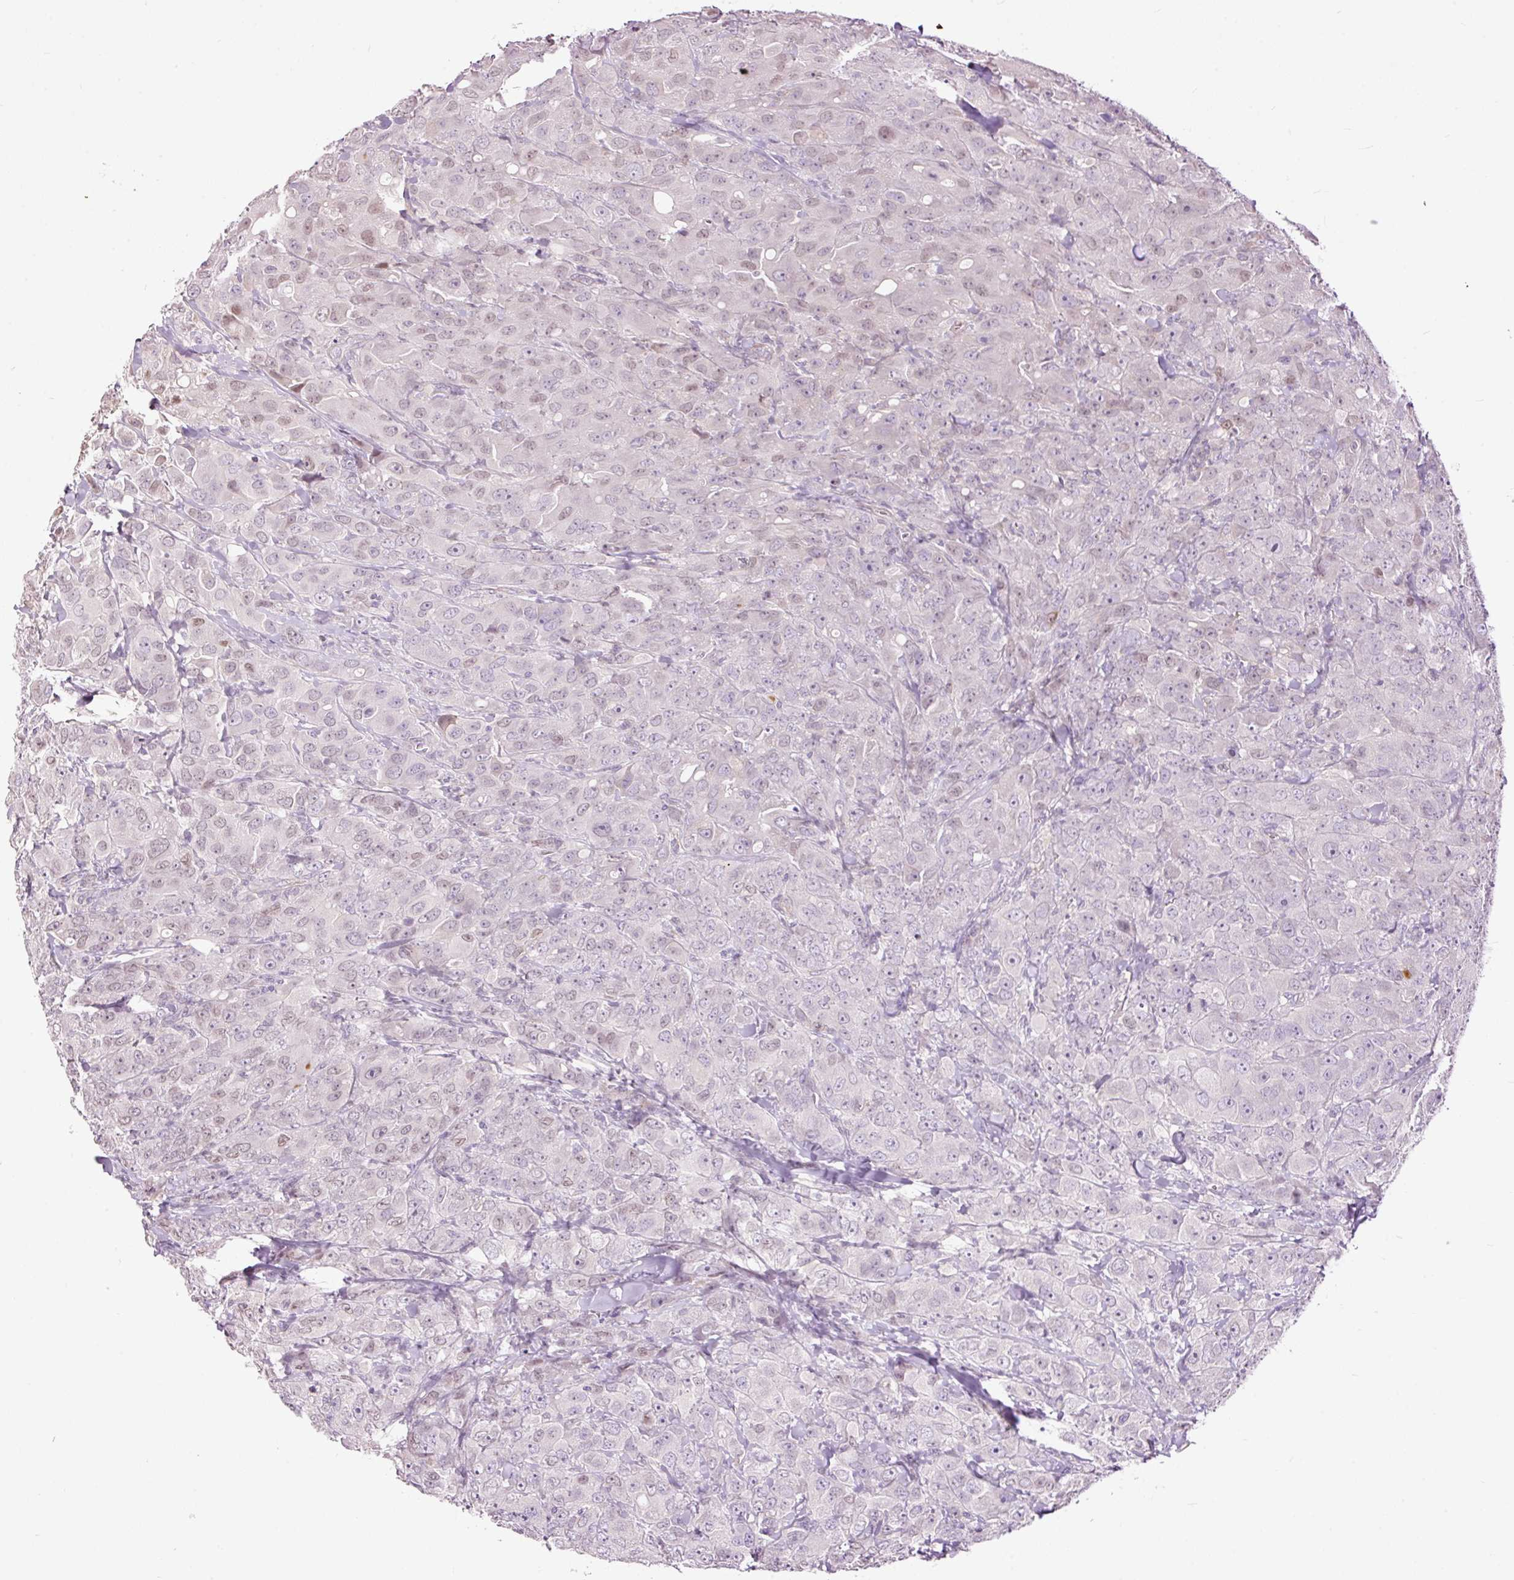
{"staining": {"intensity": "weak", "quantity": "<25%", "location": "nuclear"}, "tissue": "breast cancer", "cell_type": "Tumor cells", "image_type": "cancer", "snomed": [{"axis": "morphology", "description": "Duct carcinoma"}, {"axis": "topography", "description": "Breast"}], "caption": "High power microscopy histopathology image of an immunohistochemistry histopathology image of breast cancer (infiltrating ductal carcinoma), revealing no significant positivity in tumor cells.", "gene": "FCRL4", "patient": {"sex": "female", "age": 43}}